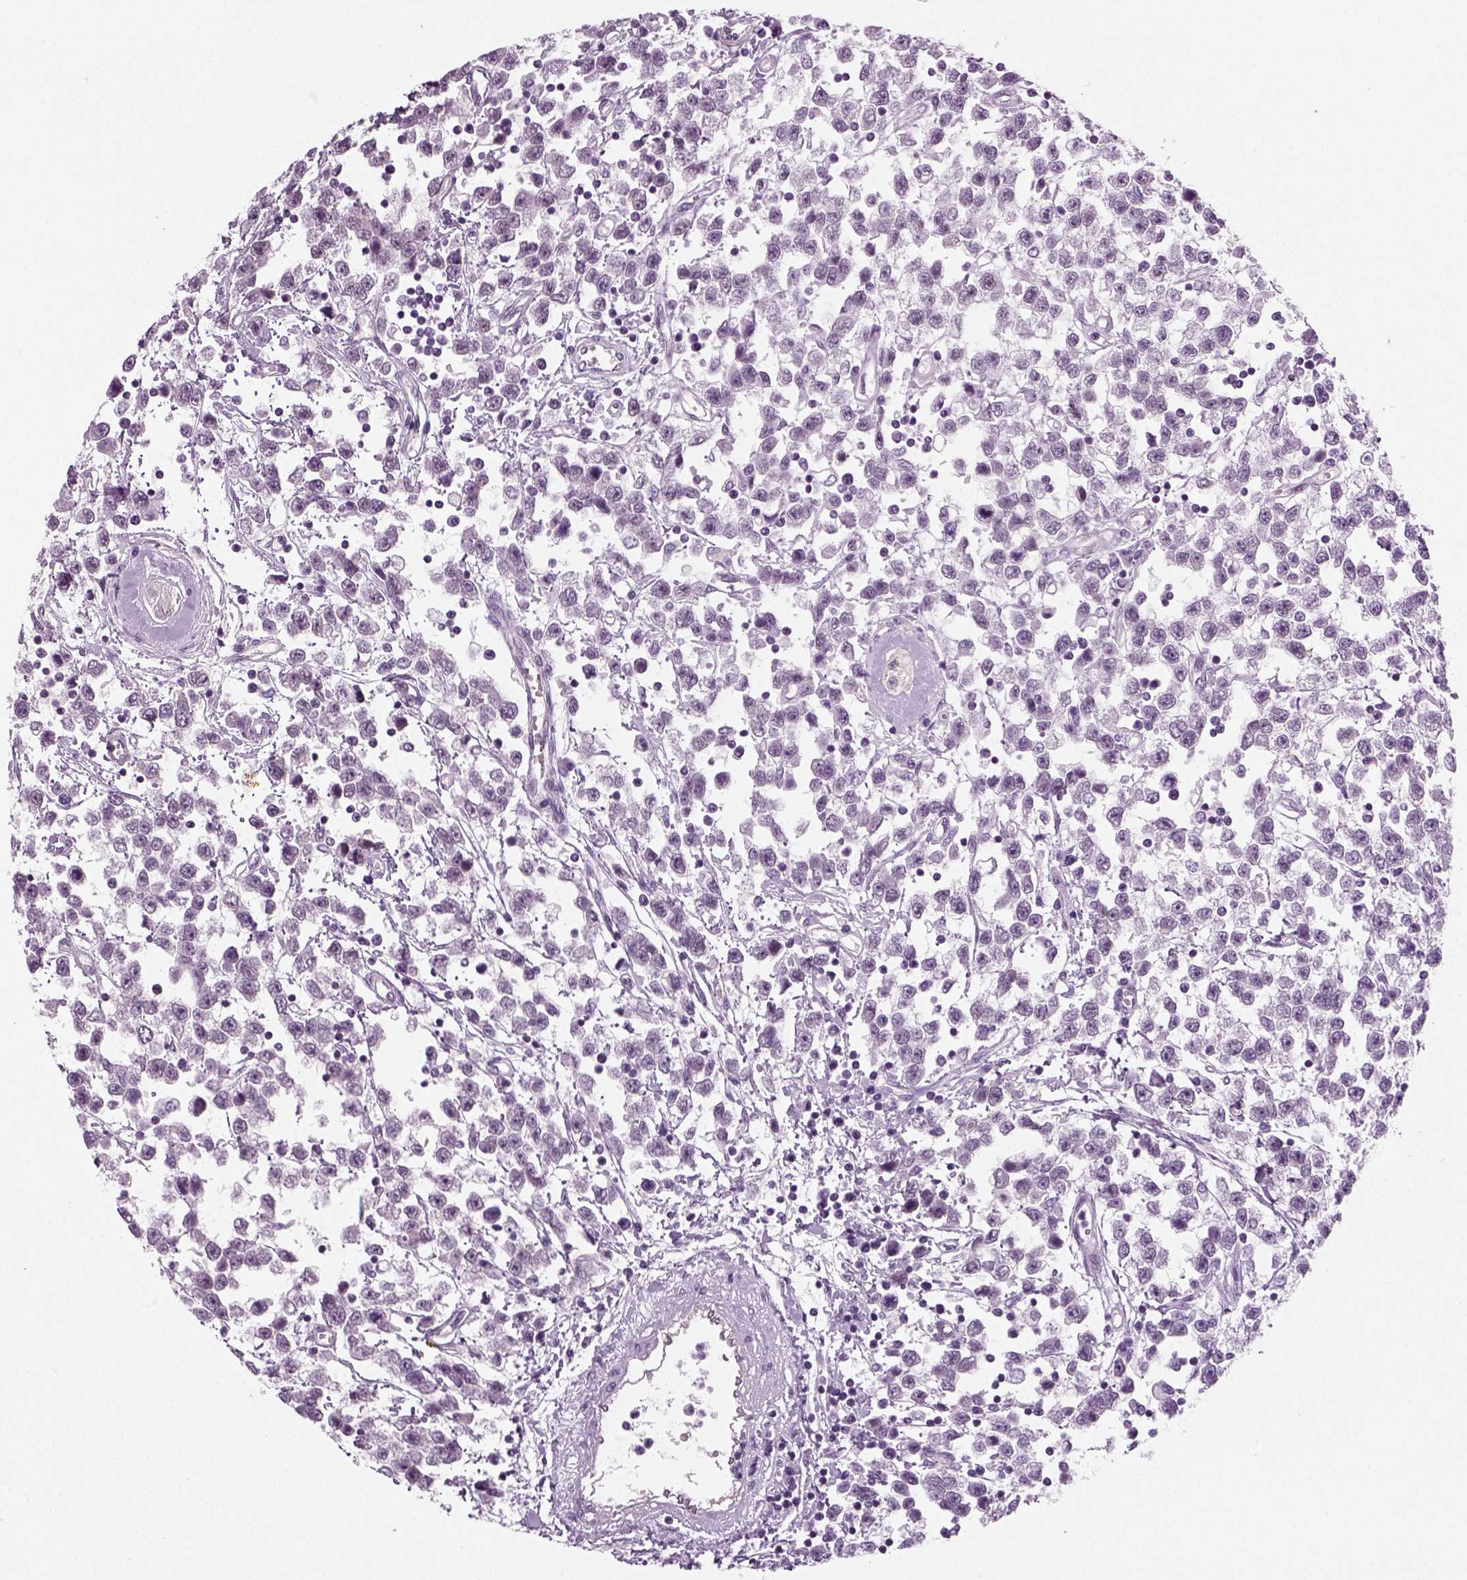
{"staining": {"intensity": "negative", "quantity": "none", "location": "none"}, "tissue": "testis cancer", "cell_type": "Tumor cells", "image_type": "cancer", "snomed": [{"axis": "morphology", "description": "Seminoma, NOS"}, {"axis": "topography", "description": "Testis"}], "caption": "The histopathology image reveals no significant staining in tumor cells of testis seminoma.", "gene": "SPATA31E1", "patient": {"sex": "male", "age": 34}}